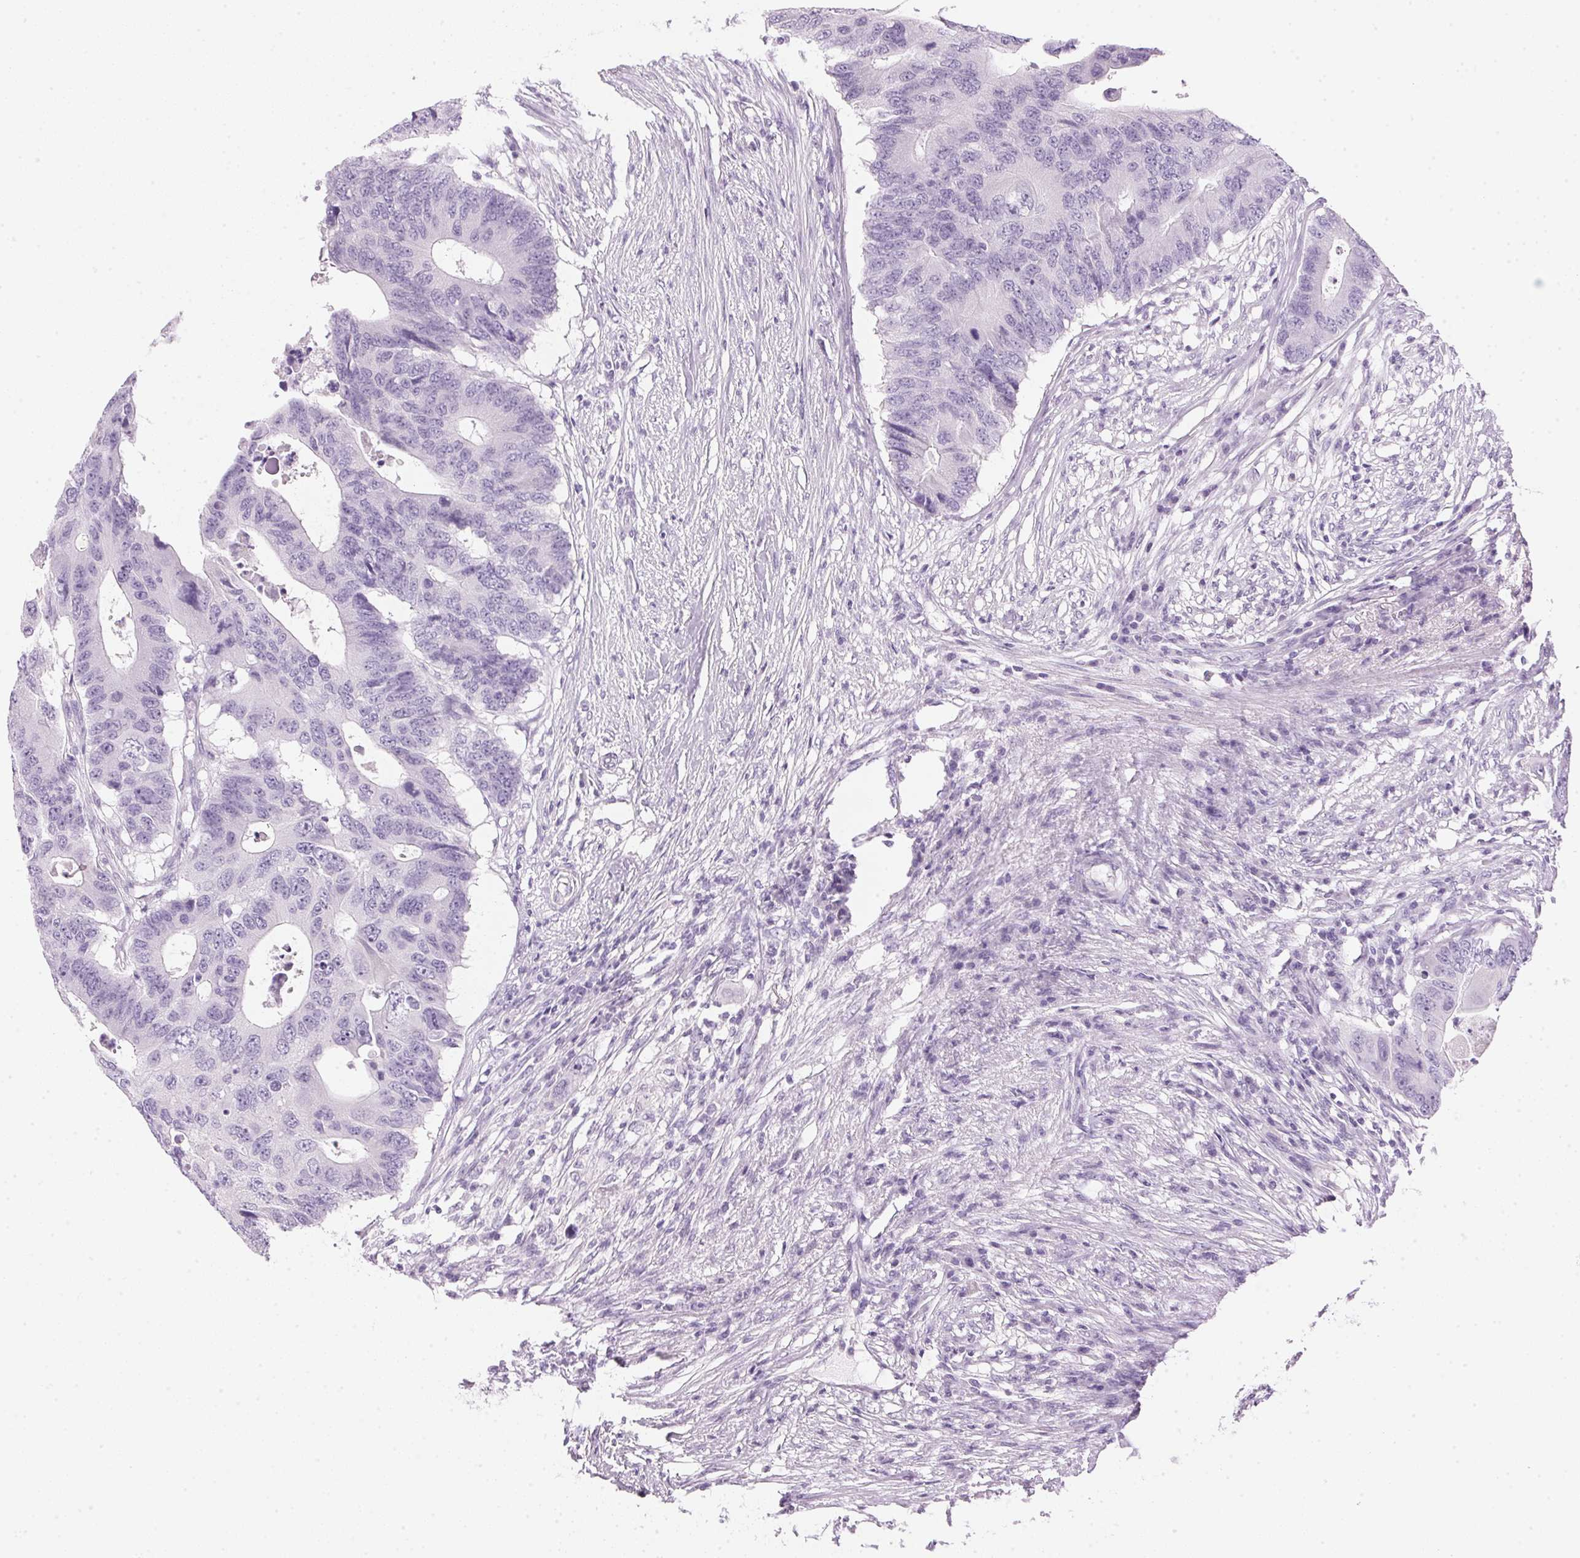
{"staining": {"intensity": "negative", "quantity": "none", "location": "none"}, "tissue": "colorectal cancer", "cell_type": "Tumor cells", "image_type": "cancer", "snomed": [{"axis": "morphology", "description": "Adenocarcinoma, NOS"}, {"axis": "topography", "description": "Colon"}], "caption": "Immunohistochemistry of colorectal adenocarcinoma shows no expression in tumor cells.", "gene": "IGFBP1", "patient": {"sex": "male", "age": 71}}